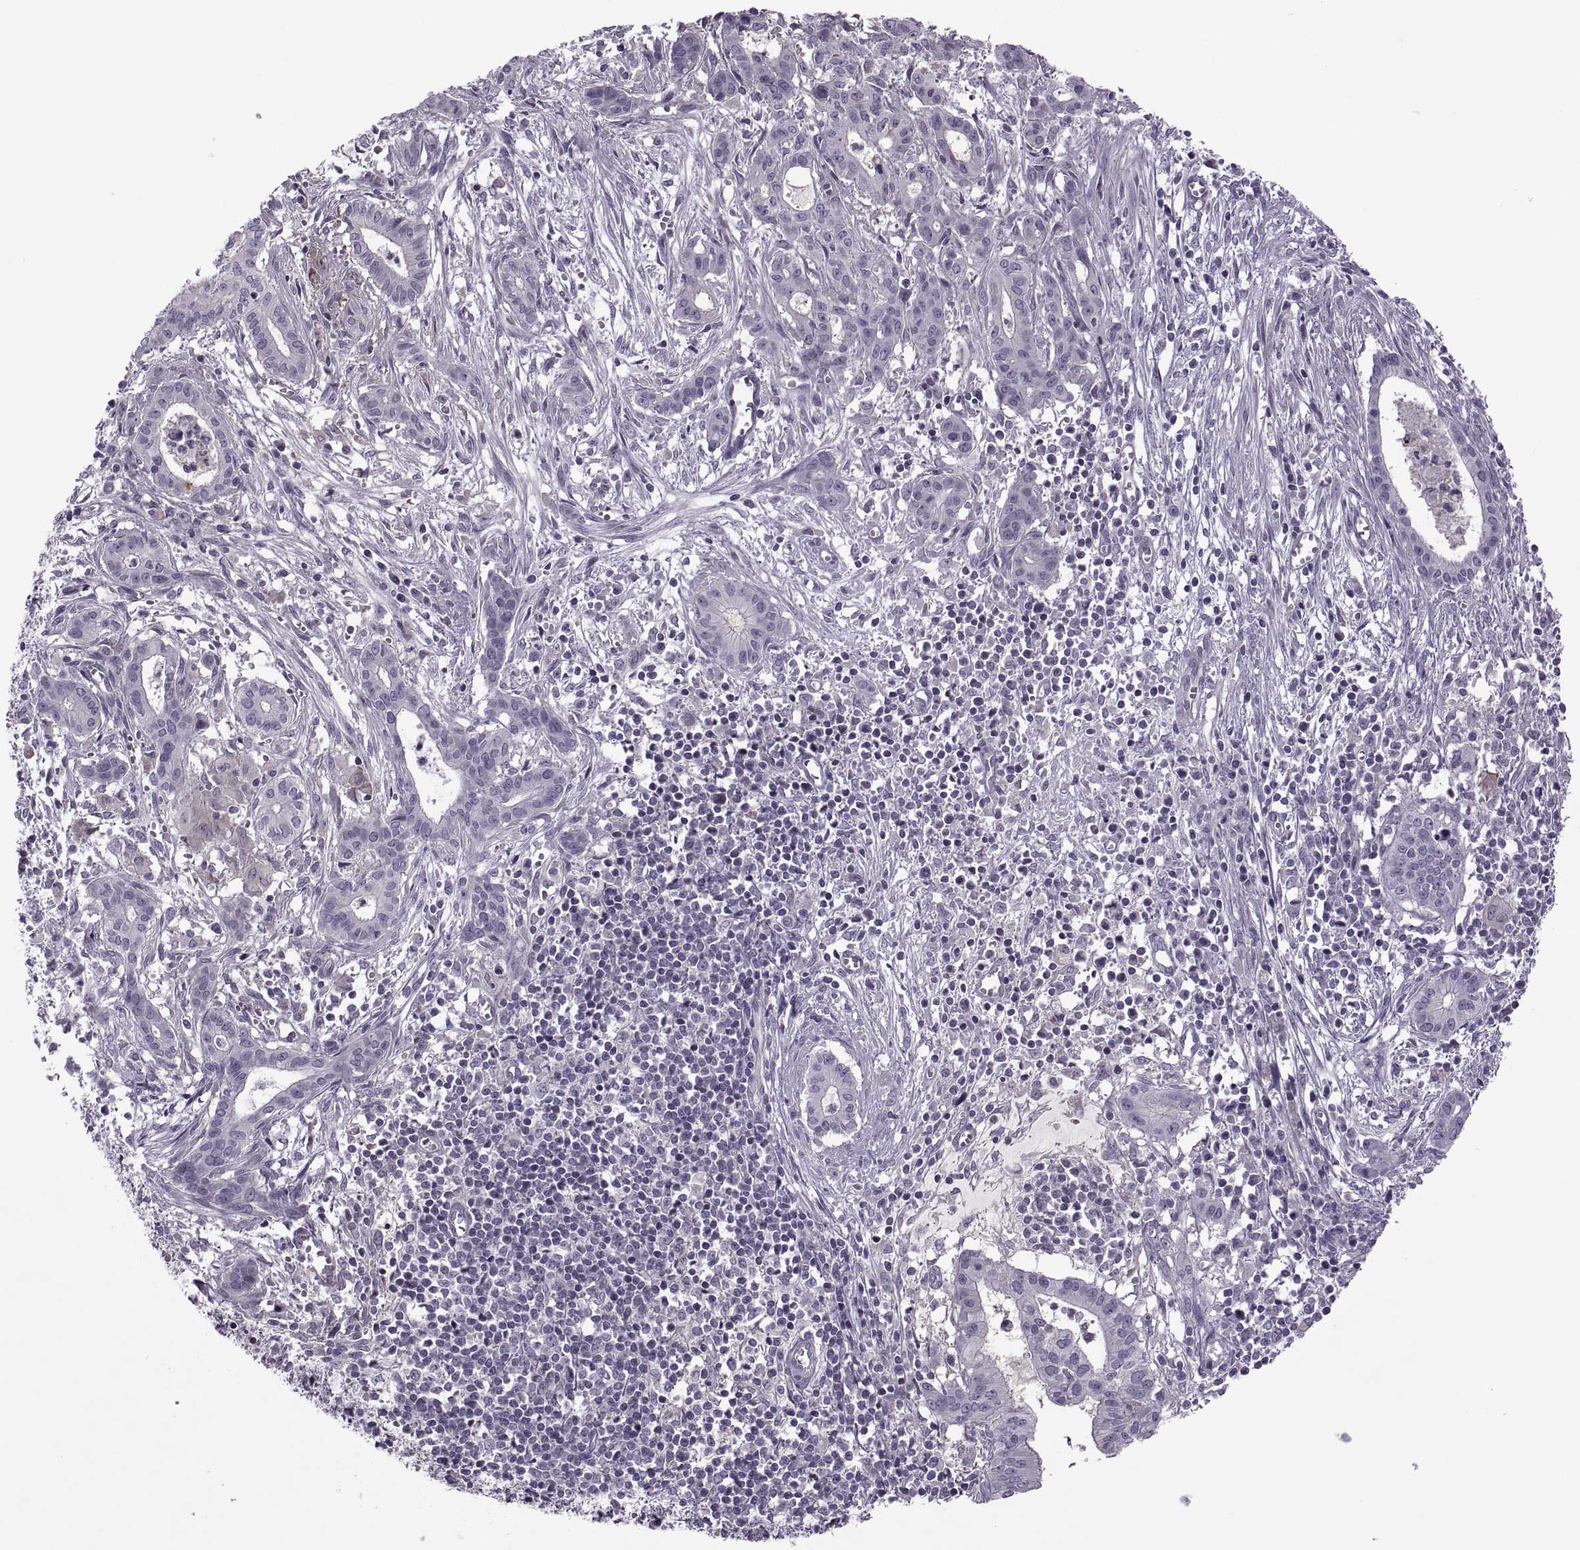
{"staining": {"intensity": "negative", "quantity": "none", "location": "none"}, "tissue": "pancreatic cancer", "cell_type": "Tumor cells", "image_type": "cancer", "snomed": [{"axis": "morphology", "description": "Adenocarcinoma, NOS"}, {"axis": "topography", "description": "Pancreas"}], "caption": "There is no significant expression in tumor cells of pancreatic cancer (adenocarcinoma). (DAB immunohistochemistry, high magnification).", "gene": "ODF3", "patient": {"sex": "male", "age": 48}}